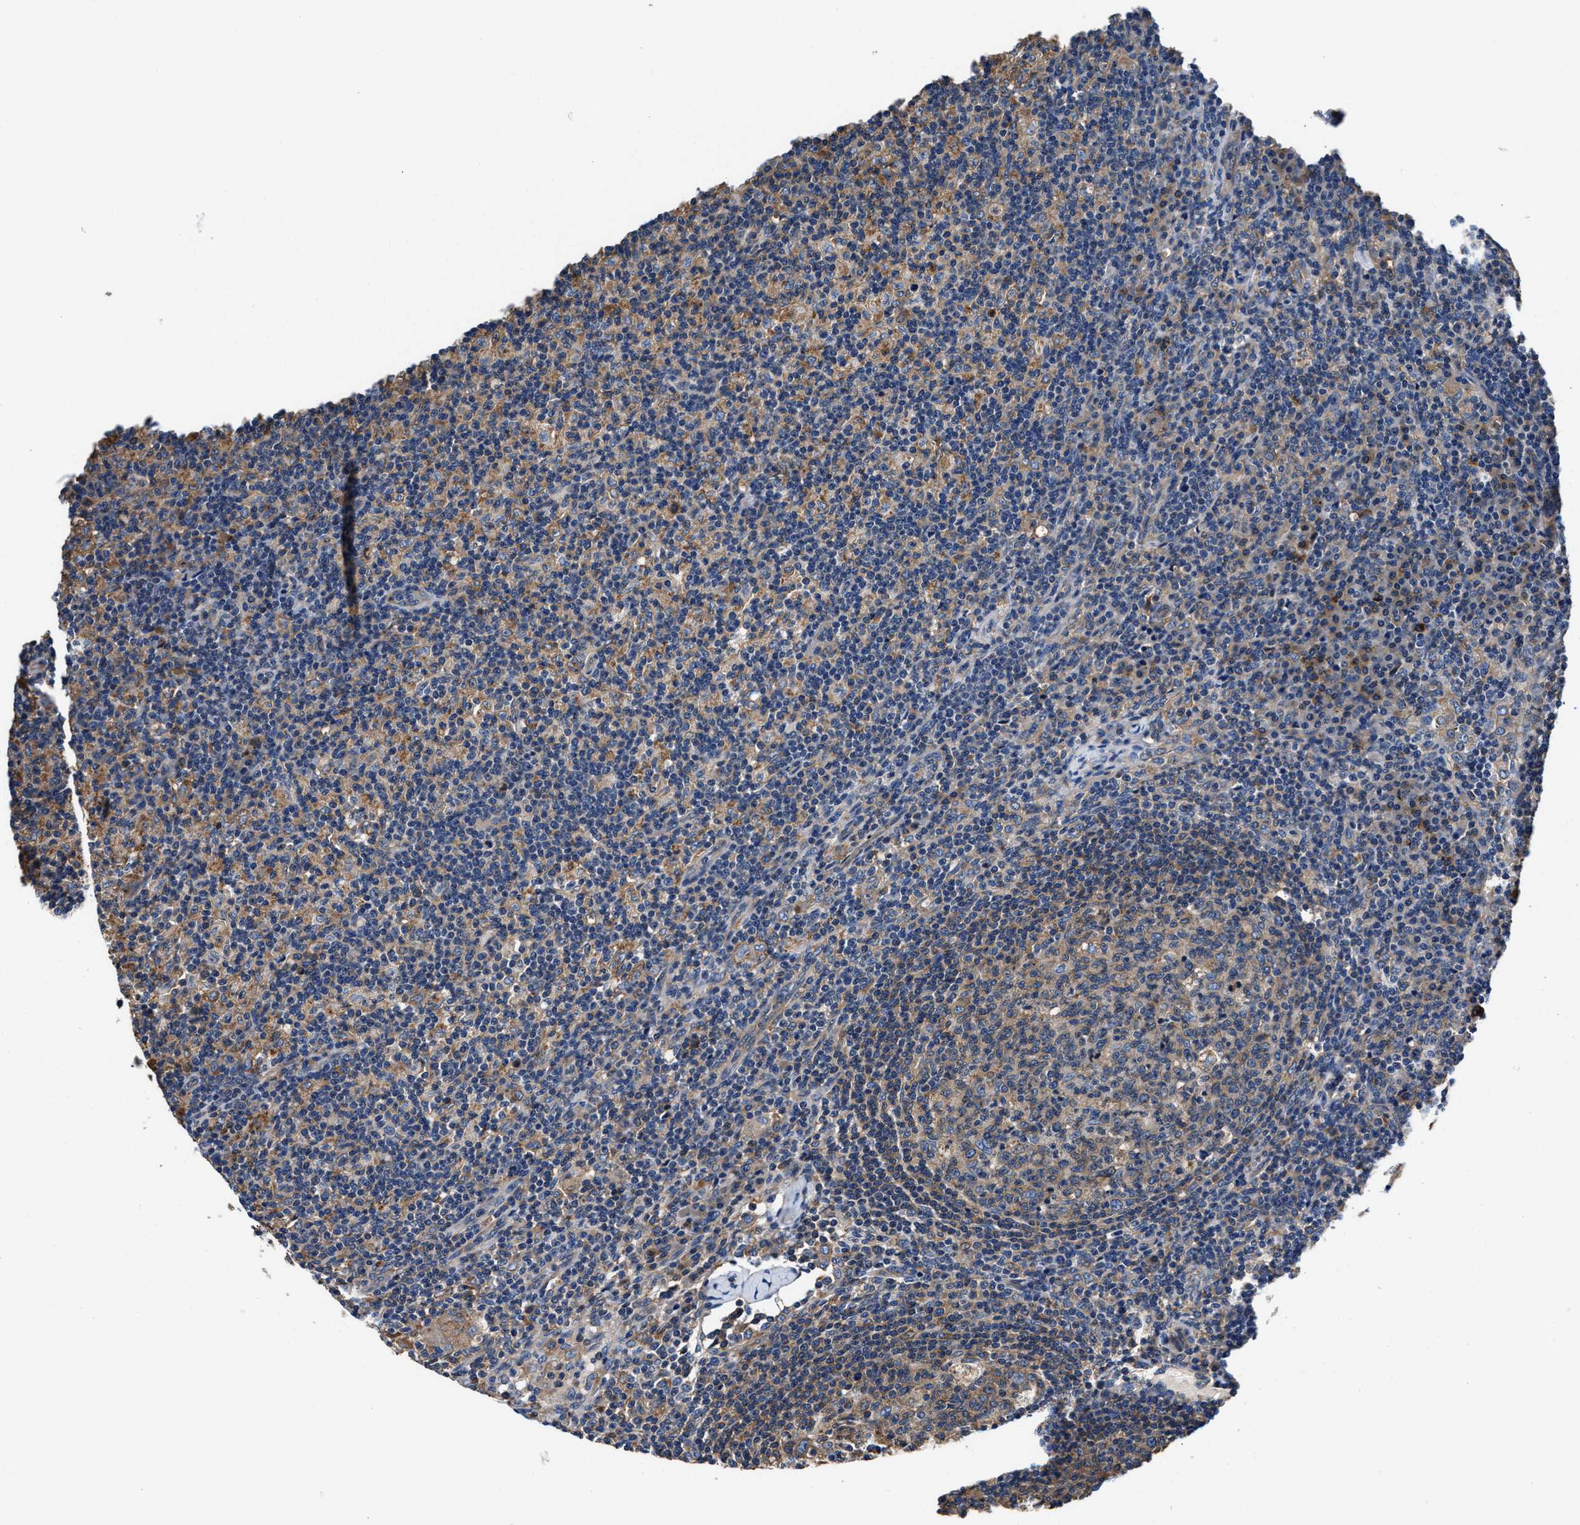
{"staining": {"intensity": "weak", "quantity": ">75%", "location": "cytoplasmic/membranous"}, "tissue": "lymph node", "cell_type": "Germinal center cells", "image_type": "normal", "snomed": [{"axis": "morphology", "description": "Normal tissue, NOS"}, {"axis": "morphology", "description": "Inflammation, NOS"}, {"axis": "topography", "description": "Lymph node"}], "caption": "High-power microscopy captured an immunohistochemistry image of benign lymph node, revealing weak cytoplasmic/membranous positivity in approximately >75% of germinal center cells.", "gene": "PPP1R9B", "patient": {"sex": "male", "age": 55}}